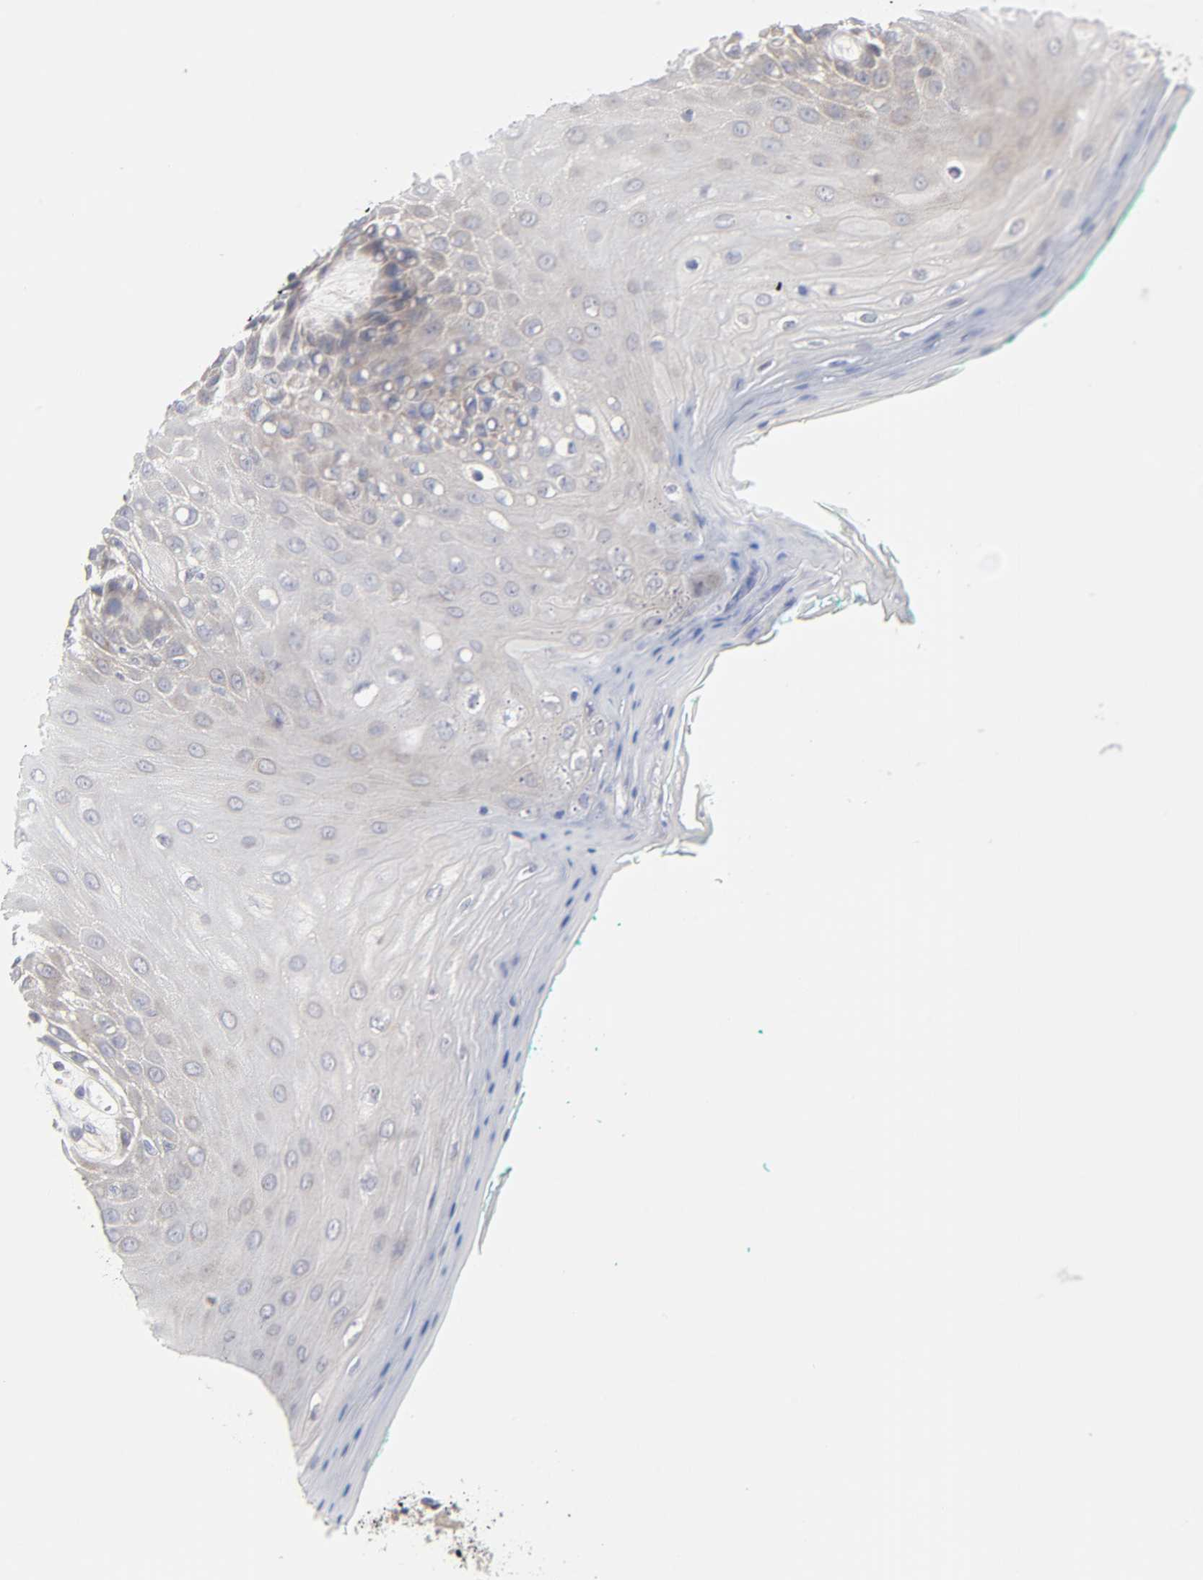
{"staining": {"intensity": "weak", "quantity": "<25%", "location": "cytoplasmic/membranous"}, "tissue": "oral mucosa", "cell_type": "Squamous epithelial cells", "image_type": "normal", "snomed": [{"axis": "morphology", "description": "Normal tissue, NOS"}, {"axis": "morphology", "description": "Squamous cell carcinoma, NOS"}, {"axis": "topography", "description": "Skeletal muscle"}, {"axis": "topography", "description": "Oral tissue"}, {"axis": "topography", "description": "Head-Neck"}], "caption": "IHC histopathology image of normal oral mucosa: oral mucosa stained with DAB (3,3'-diaminobenzidine) demonstrates no significant protein positivity in squamous epithelial cells. Brightfield microscopy of immunohistochemistry (IHC) stained with DAB (brown) and hematoxylin (blue), captured at high magnification.", "gene": "IL4R", "patient": {"sex": "female", "age": 84}}